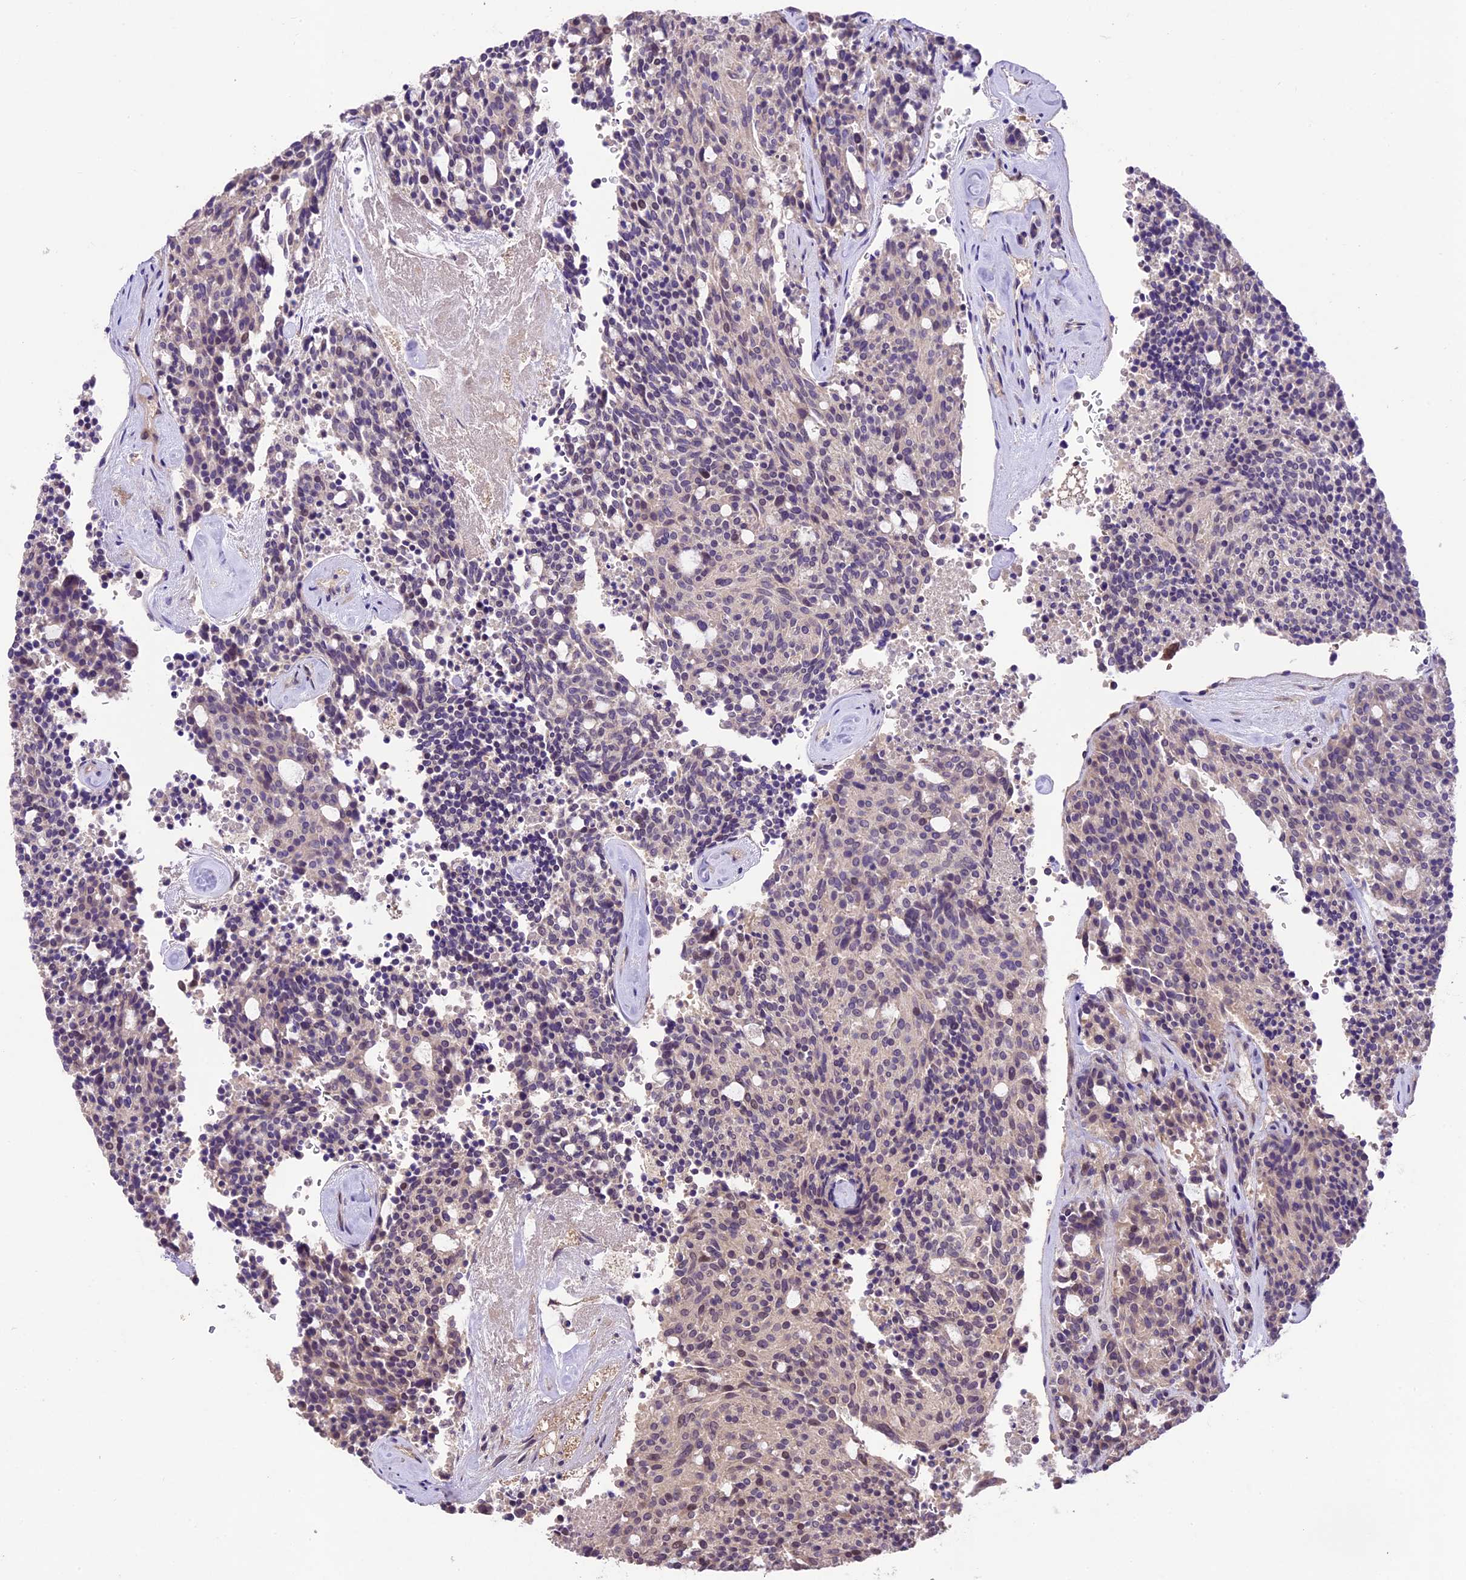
{"staining": {"intensity": "negative", "quantity": "none", "location": "none"}, "tissue": "carcinoid", "cell_type": "Tumor cells", "image_type": "cancer", "snomed": [{"axis": "morphology", "description": "Carcinoid, malignant, NOS"}, {"axis": "topography", "description": "Pancreas"}], "caption": "Immunohistochemistry of human carcinoid (malignant) demonstrates no expression in tumor cells.", "gene": "DGKH", "patient": {"sex": "female", "age": 54}}